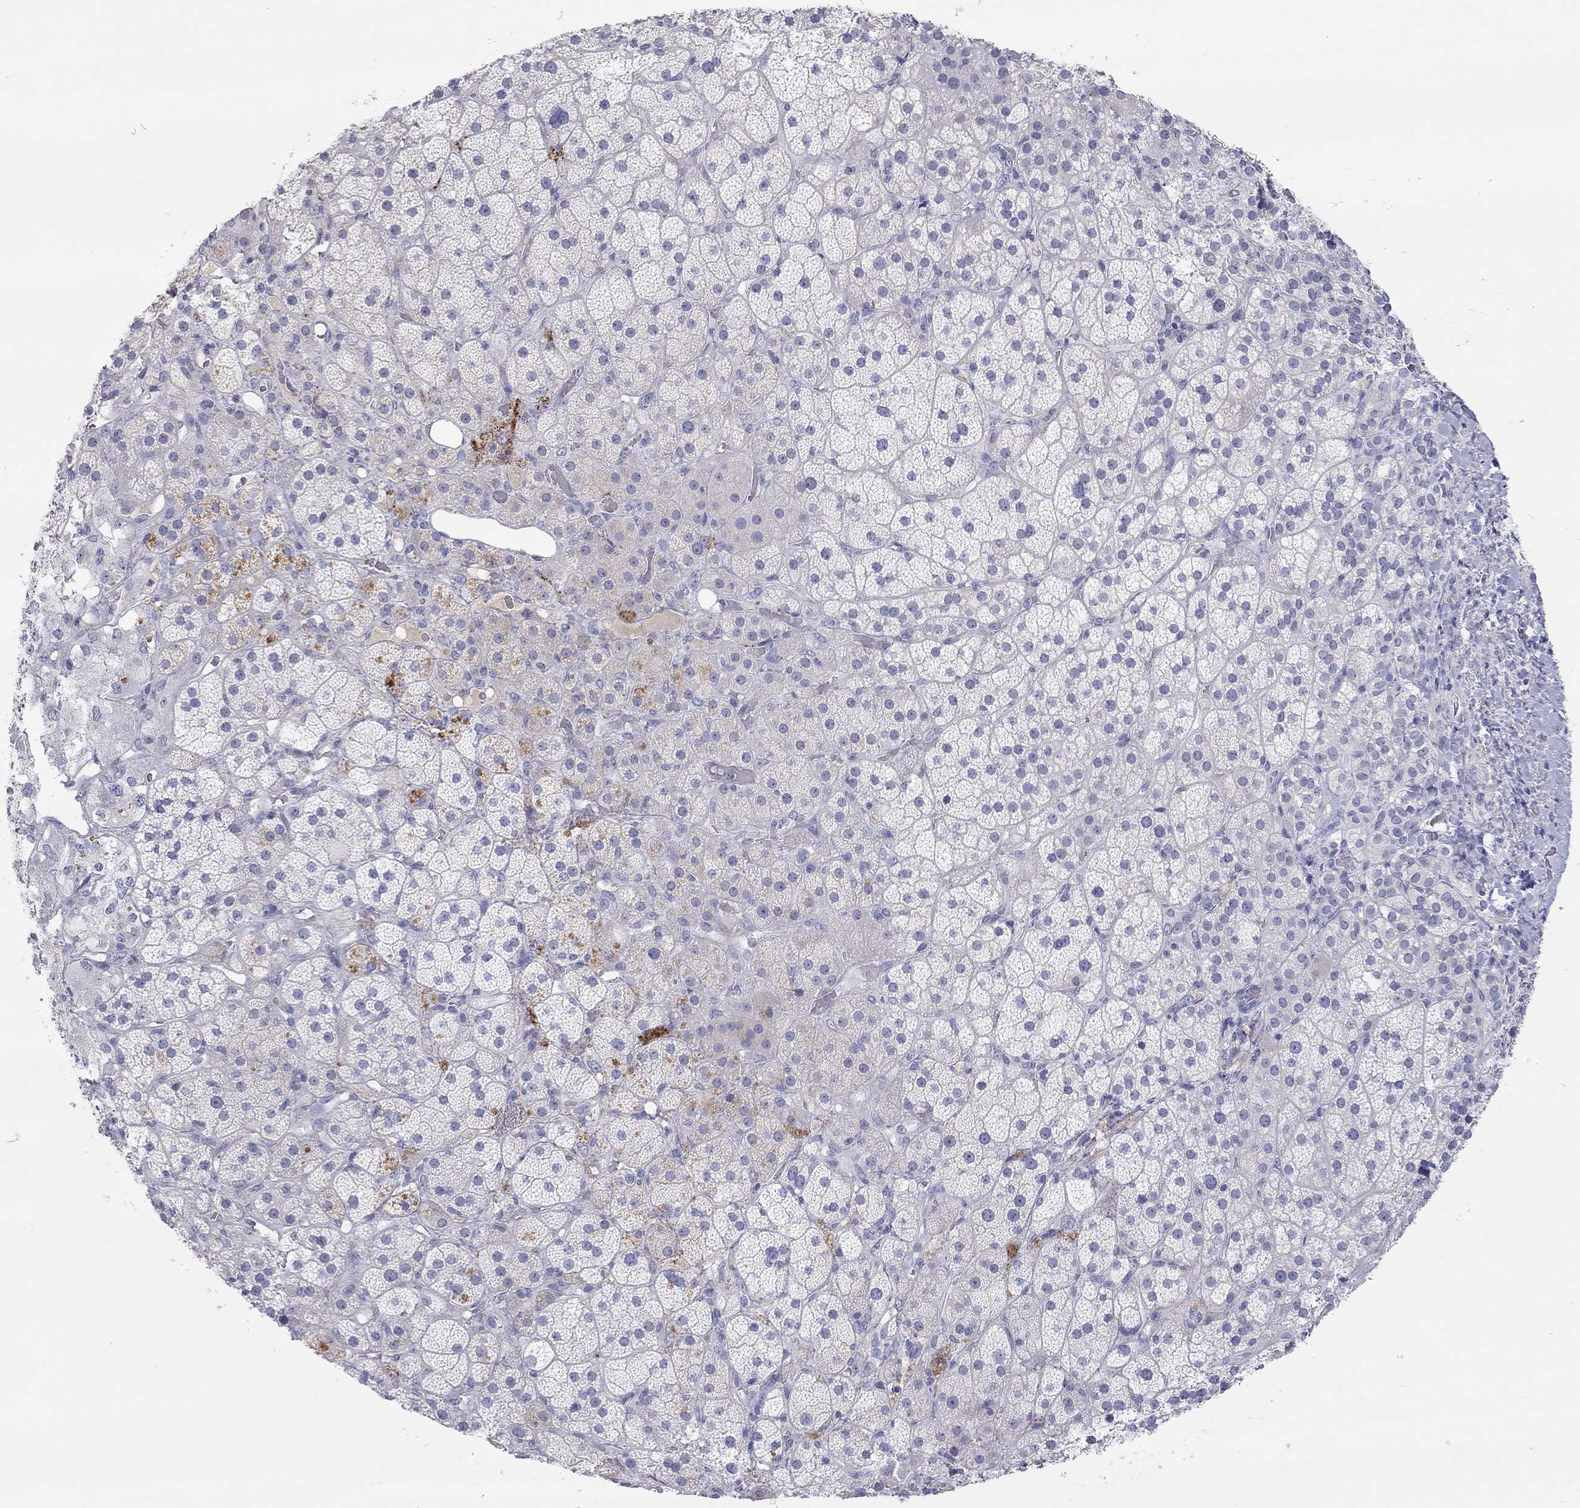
{"staining": {"intensity": "weak", "quantity": "<25%", "location": "cytoplasmic/membranous"}, "tissue": "adrenal gland", "cell_type": "Glandular cells", "image_type": "normal", "snomed": [{"axis": "morphology", "description": "Normal tissue, NOS"}, {"axis": "topography", "description": "Adrenal gland"}], "caption": "Immunohistochemistry (IHC) photomicrograph of unremarkable adrenal gland stained for a protein (brown), which displays no staining in glandular cells. (Immunohistochemistry, brightfield microscopy, high magnification).", "gene": "ST7L", "patient": {"sex": "male", "age": 57}}